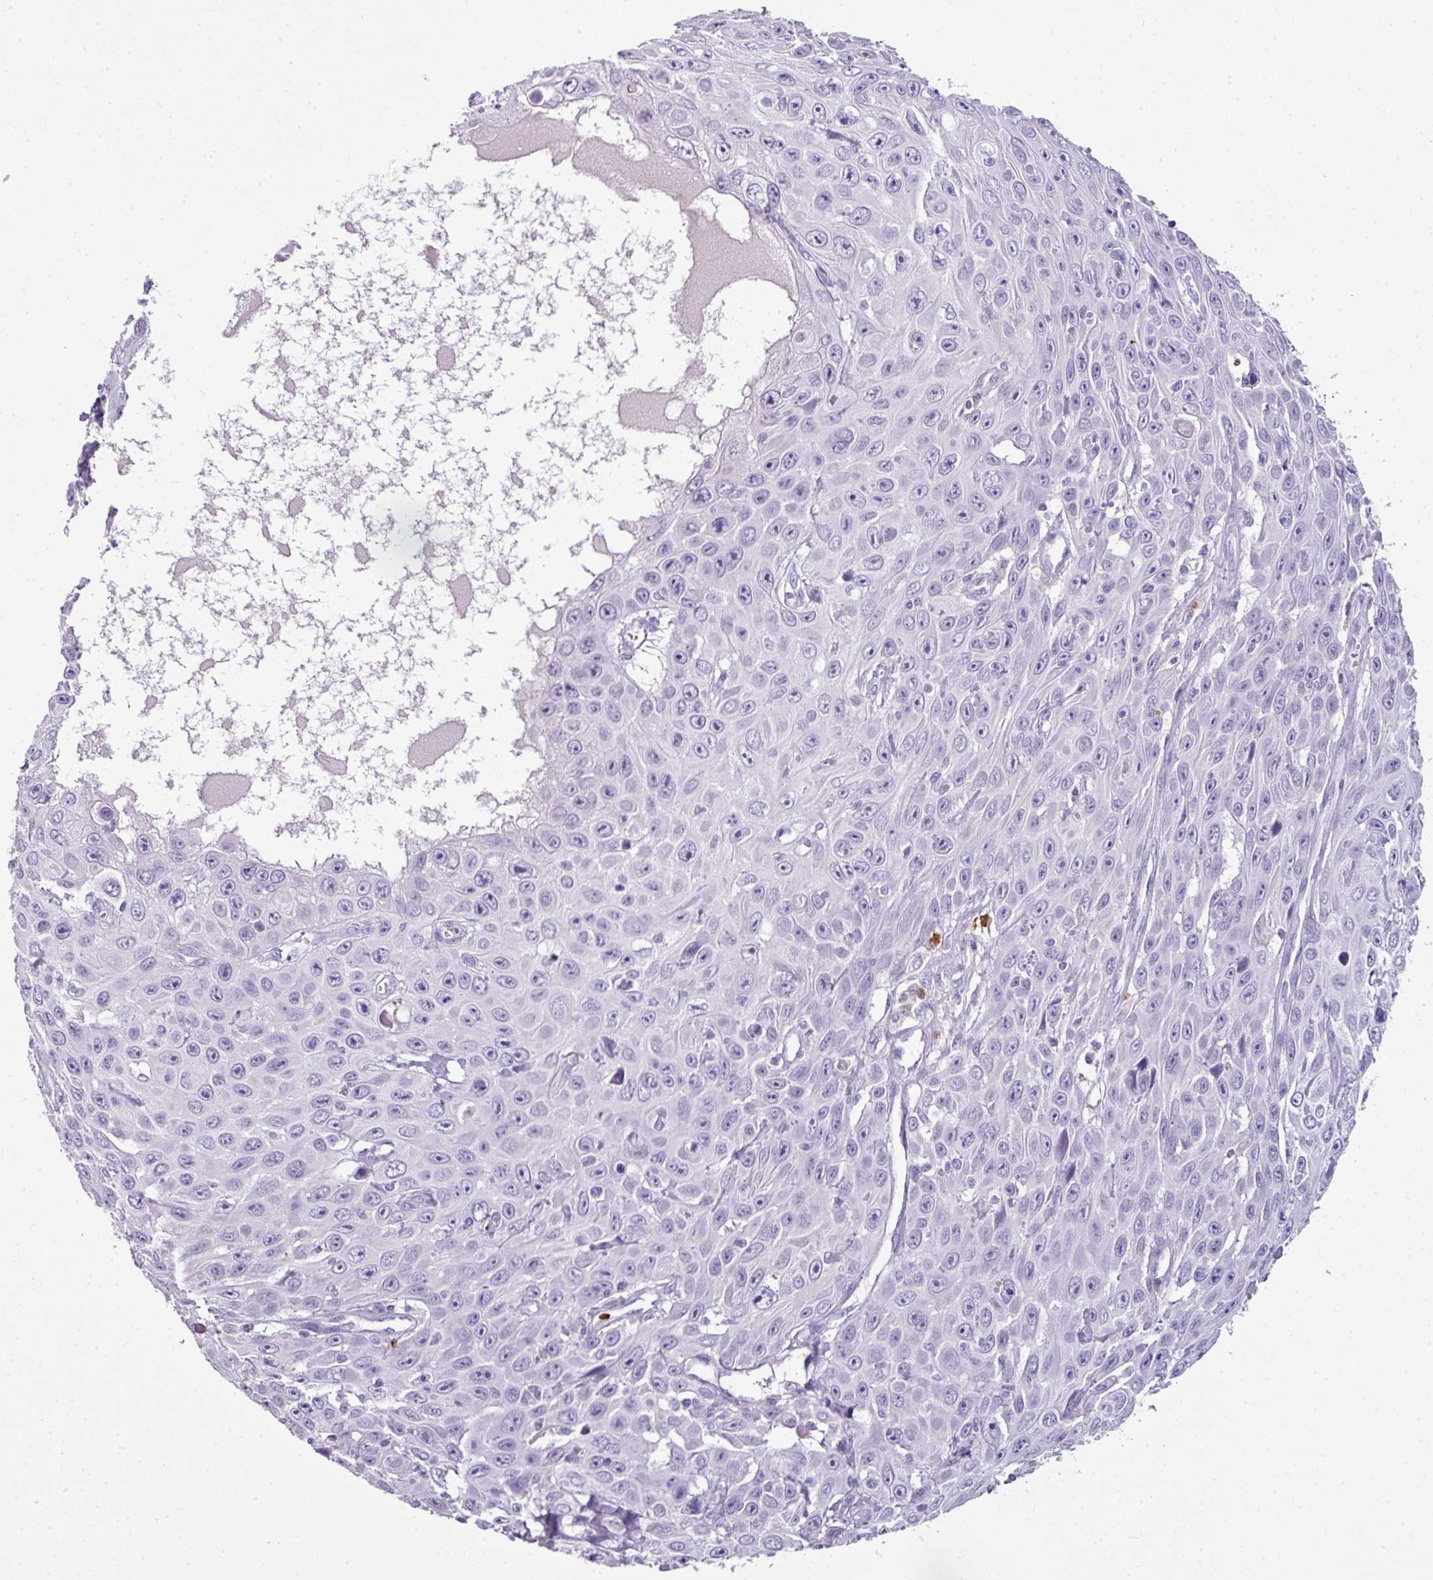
{"staining": {"intensity": "negative", "quantity": "none", "location": "none"}, "tissue": "skin cancer", "cell_type": "Tumor cells", "image_type": "cancer", "snomed": [{"axis": "morphology", "description": "Squamous cell carcinoma, NOS"}, {"axis": "topography", "description": "Skin"}], "caption": "High power microscopy image of an immunohistochemistry (IHC) photomicrograph of skin squamous cell carcinoma, revealing no significant positivity in tumor cells. The staining was performed using DAB to visualize the protein expression in brown, while the nuclei were stained in blue with hematoxylin (Magnification: 20x).", "gene": "CTSG", "patient": {"sex": "male", "age": 82}}